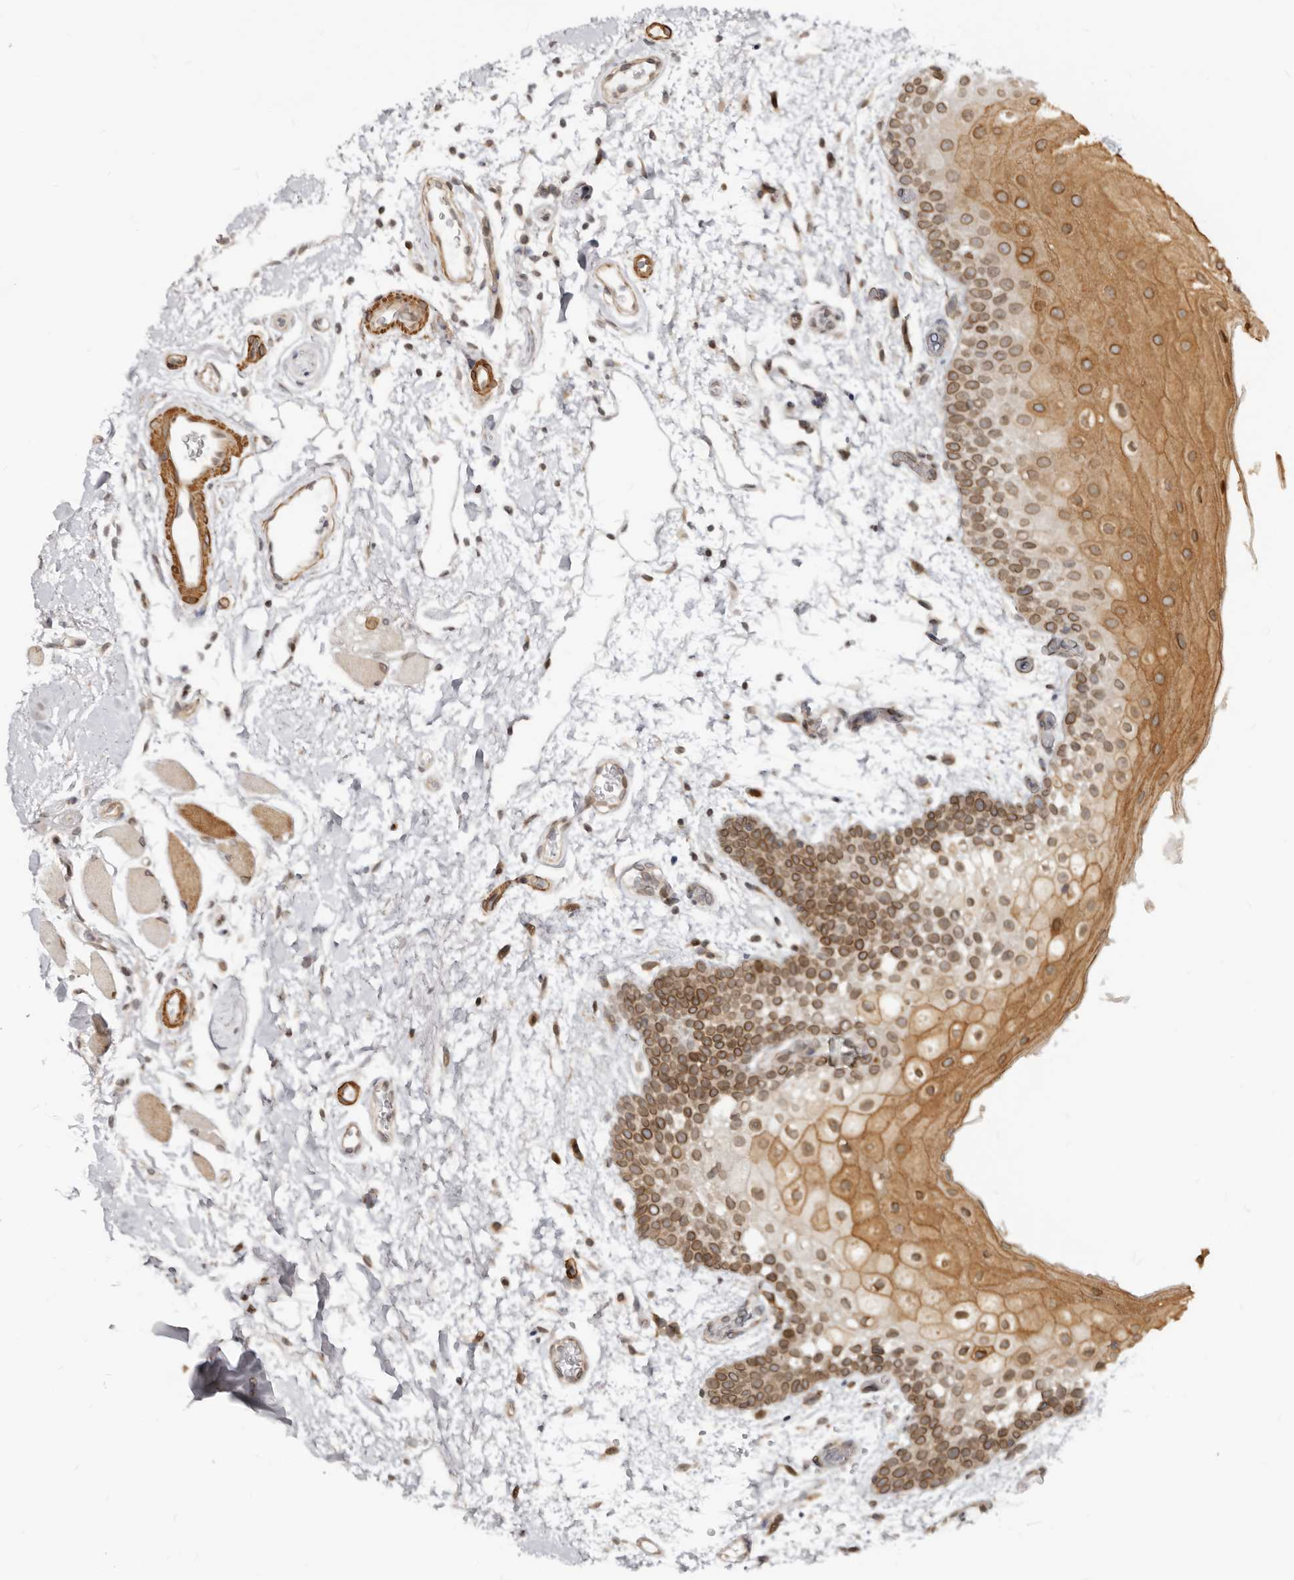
{"staining": {"intensity": "moderate", "quantity": ">75%", "location": "cytoplasmic/membranous,nuclear"}, "tissue": "oral mucosa", "cell_type": "Squamous epithelial cells", "image_type": "normal", "snomed": [{"axis": "morphology", "description": "Normal tissue, NOS"}, {"axis": "topography", "description": "Oral tissue"}], "caption": "Benign oral mucosa reveals moderate cytoplasmic/membranous,nuclear expression in about >75% of squamous epithelial cells, visualized by immunohistochemistry.", "gene": "NUP153", "patient": {"sex": "male", "age": 62}}